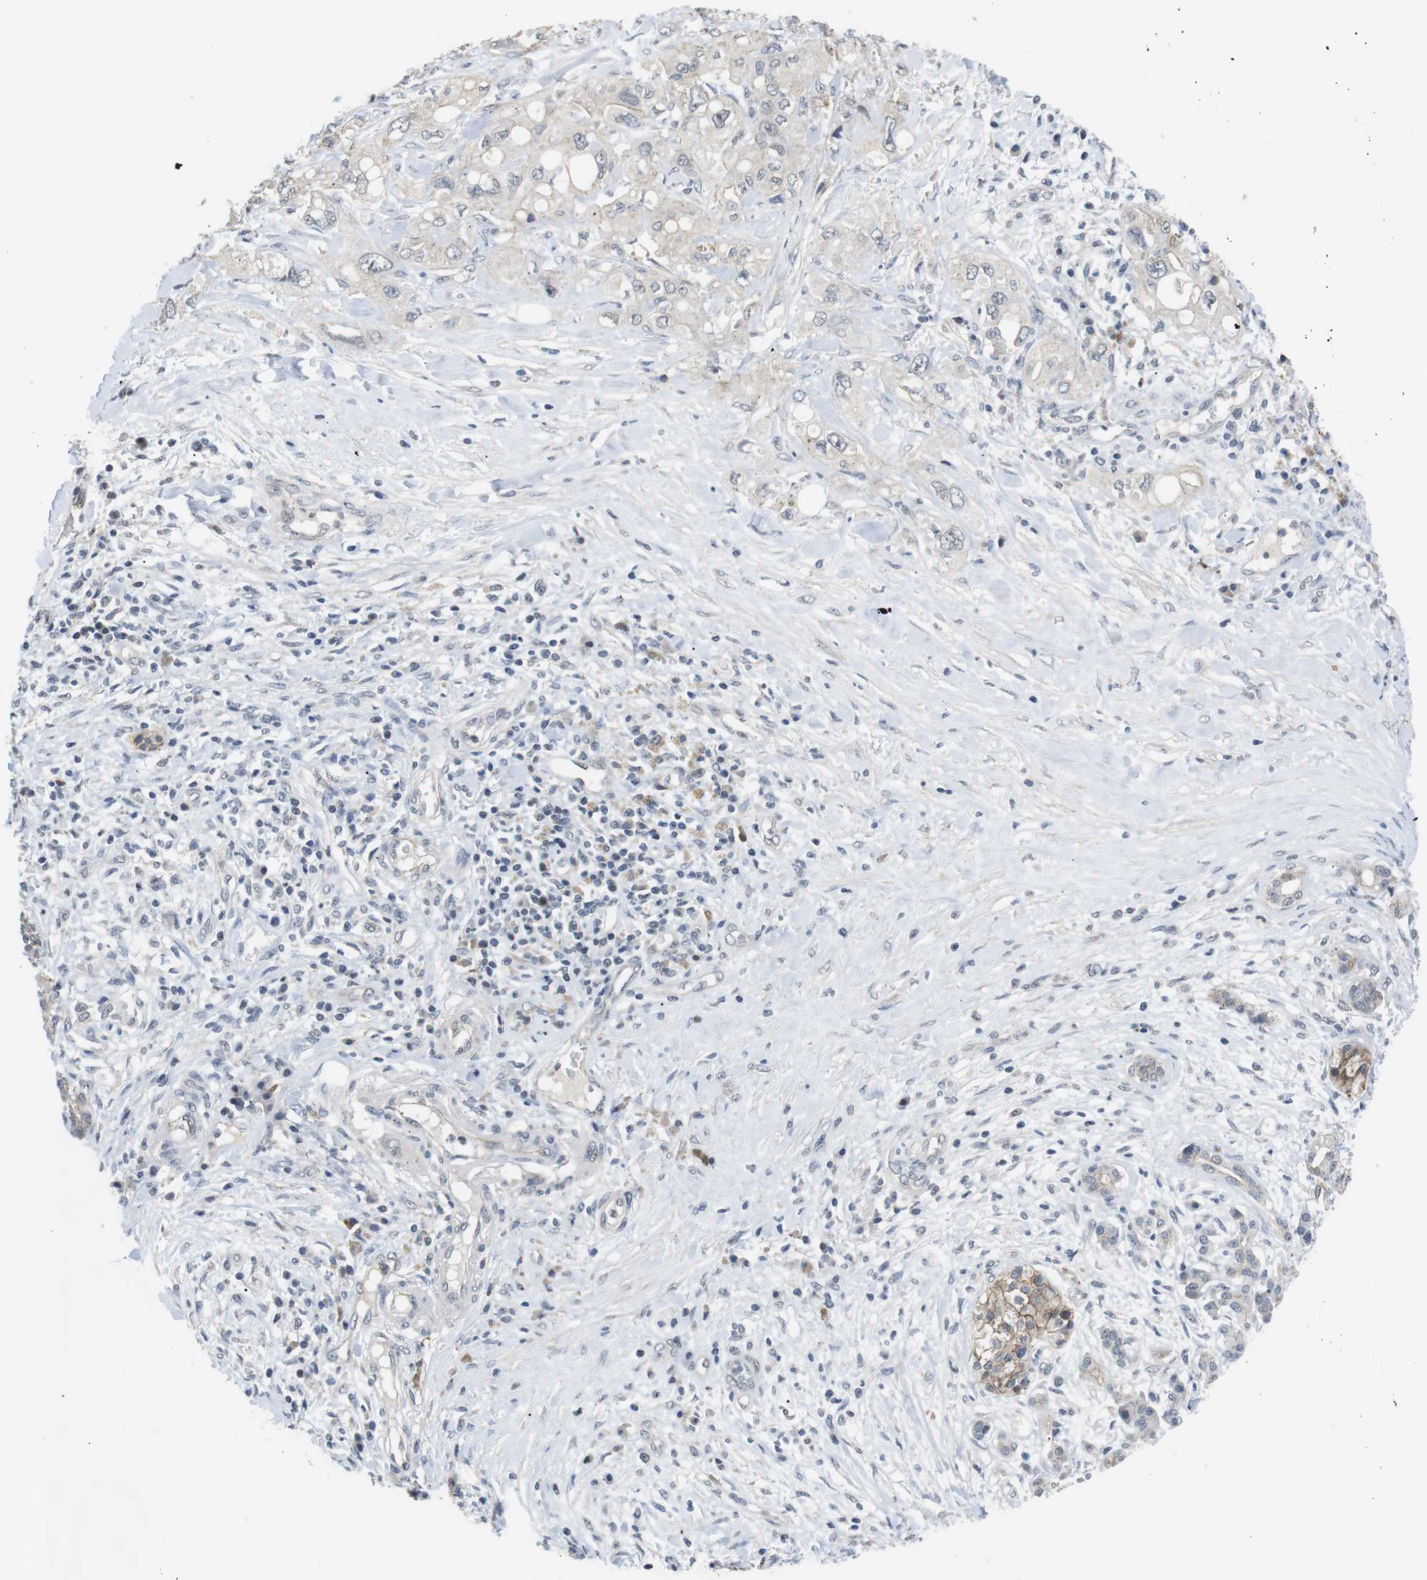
{"staining": {"intensity": "negative", "quantity": "none", "location": "none"}, "tissue": "pancreatic cancer", "cell_type": "Tumor cells", "image_type": "cancer", "snomed": [{"axis": "morphology", "description": "Adenocarcinoma, NOS"}, {"axis": "topography", "description": "Pancreas"}], "caption": "DAB (3,3'-diaminobenzidine) immunohistochemical staining of human pancreatic adenocarcinoma reveals no significant positivity in tumor cells. (DAB immunohistochemistry (IHC) visualized using brightfield microscopy, high magnification).", "gene": "NECTIN1", "patient": {"sex": "female", "age": 56}}